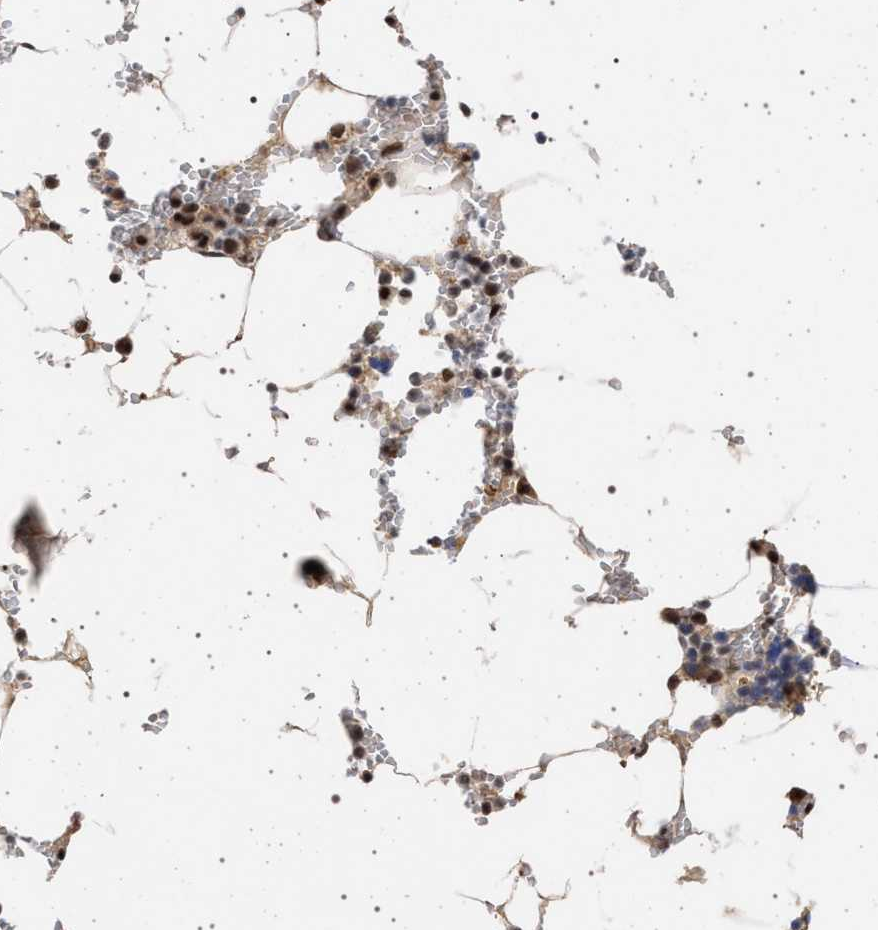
{"staining": {"intensity": "moderate", "quantity": "25%-75%", "location": "cytoplasmic/membranous,nuclear"}, "tissue": "bone marrow", "cell_type": "Hematopoietic cells", "image_type": "normal", "snomed": [{"axis": "morphology", "description": "Normal tissue, NOS"}, {"axis": "topography", "description": "Bone marrow"}], "caption": "Bone marrow stained with immunohistochemistry shows moderate cytoplasmic/membranous,nuclear expression in approximately 25%-75% of hematopoietic cells.", "gene": "PHF12", "patient": {"sex": "male", "age": 70}}